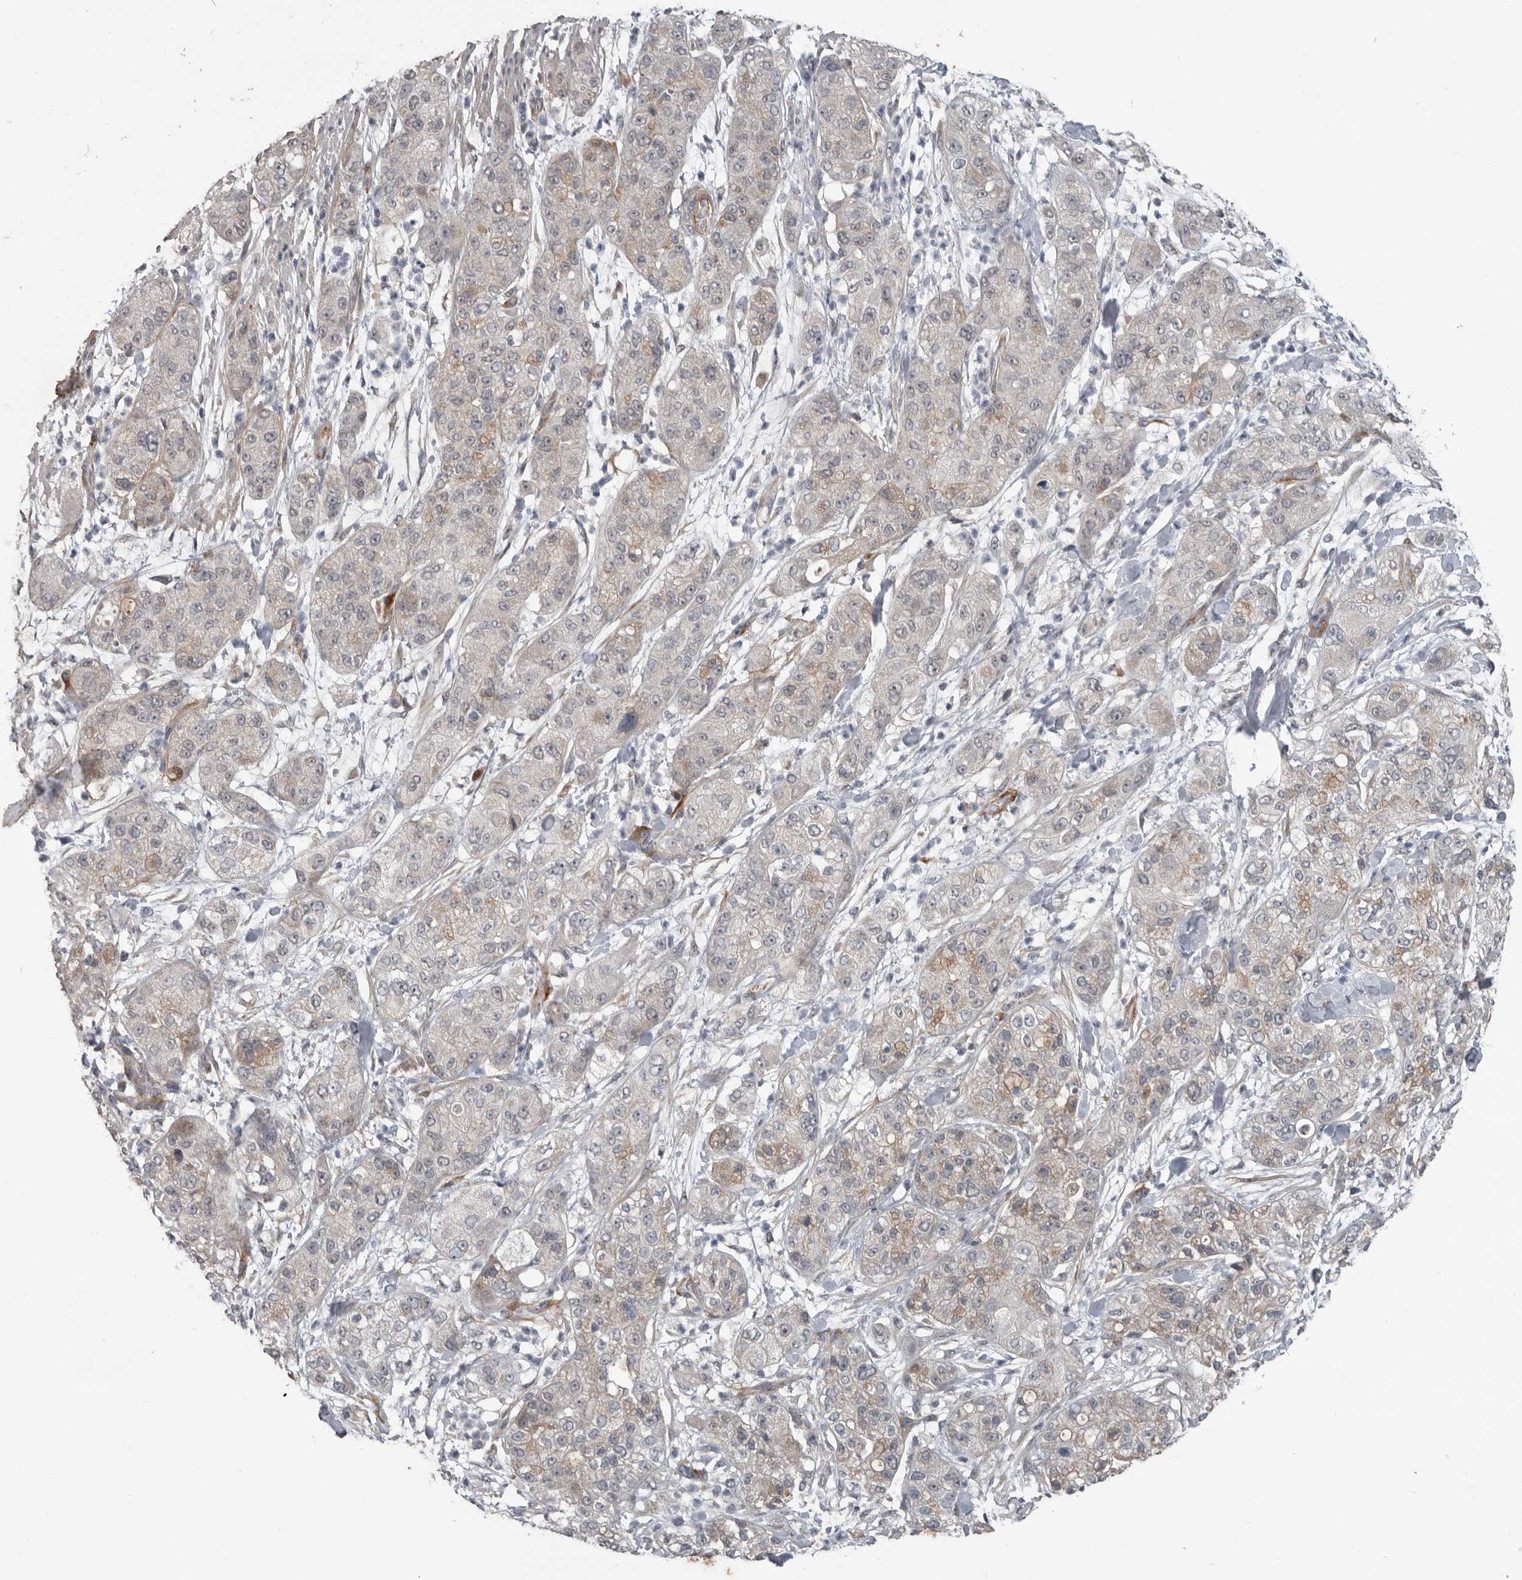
{"staining": {"intensity": "weak", "quantity": "<25%", "location": "cytoplasmic/membranous"}, "tissue": "pancreatic cancer", "cell_type": "Tumor cells", "image_type": "cancer", "snomed": [{"axis": "morphology", "description": "Adenocarcinoma, NOS"}, {"axis": "topography", "description": "Pancreas"}], "caption": "A high-resolution image shows immunohistochemistry staining of adenocarcinoma (pancreatic), which exhibits no significant positivity in tumor cells.", "gene": "C1orf216", "patient": {"sex": "female", "age": 78}}